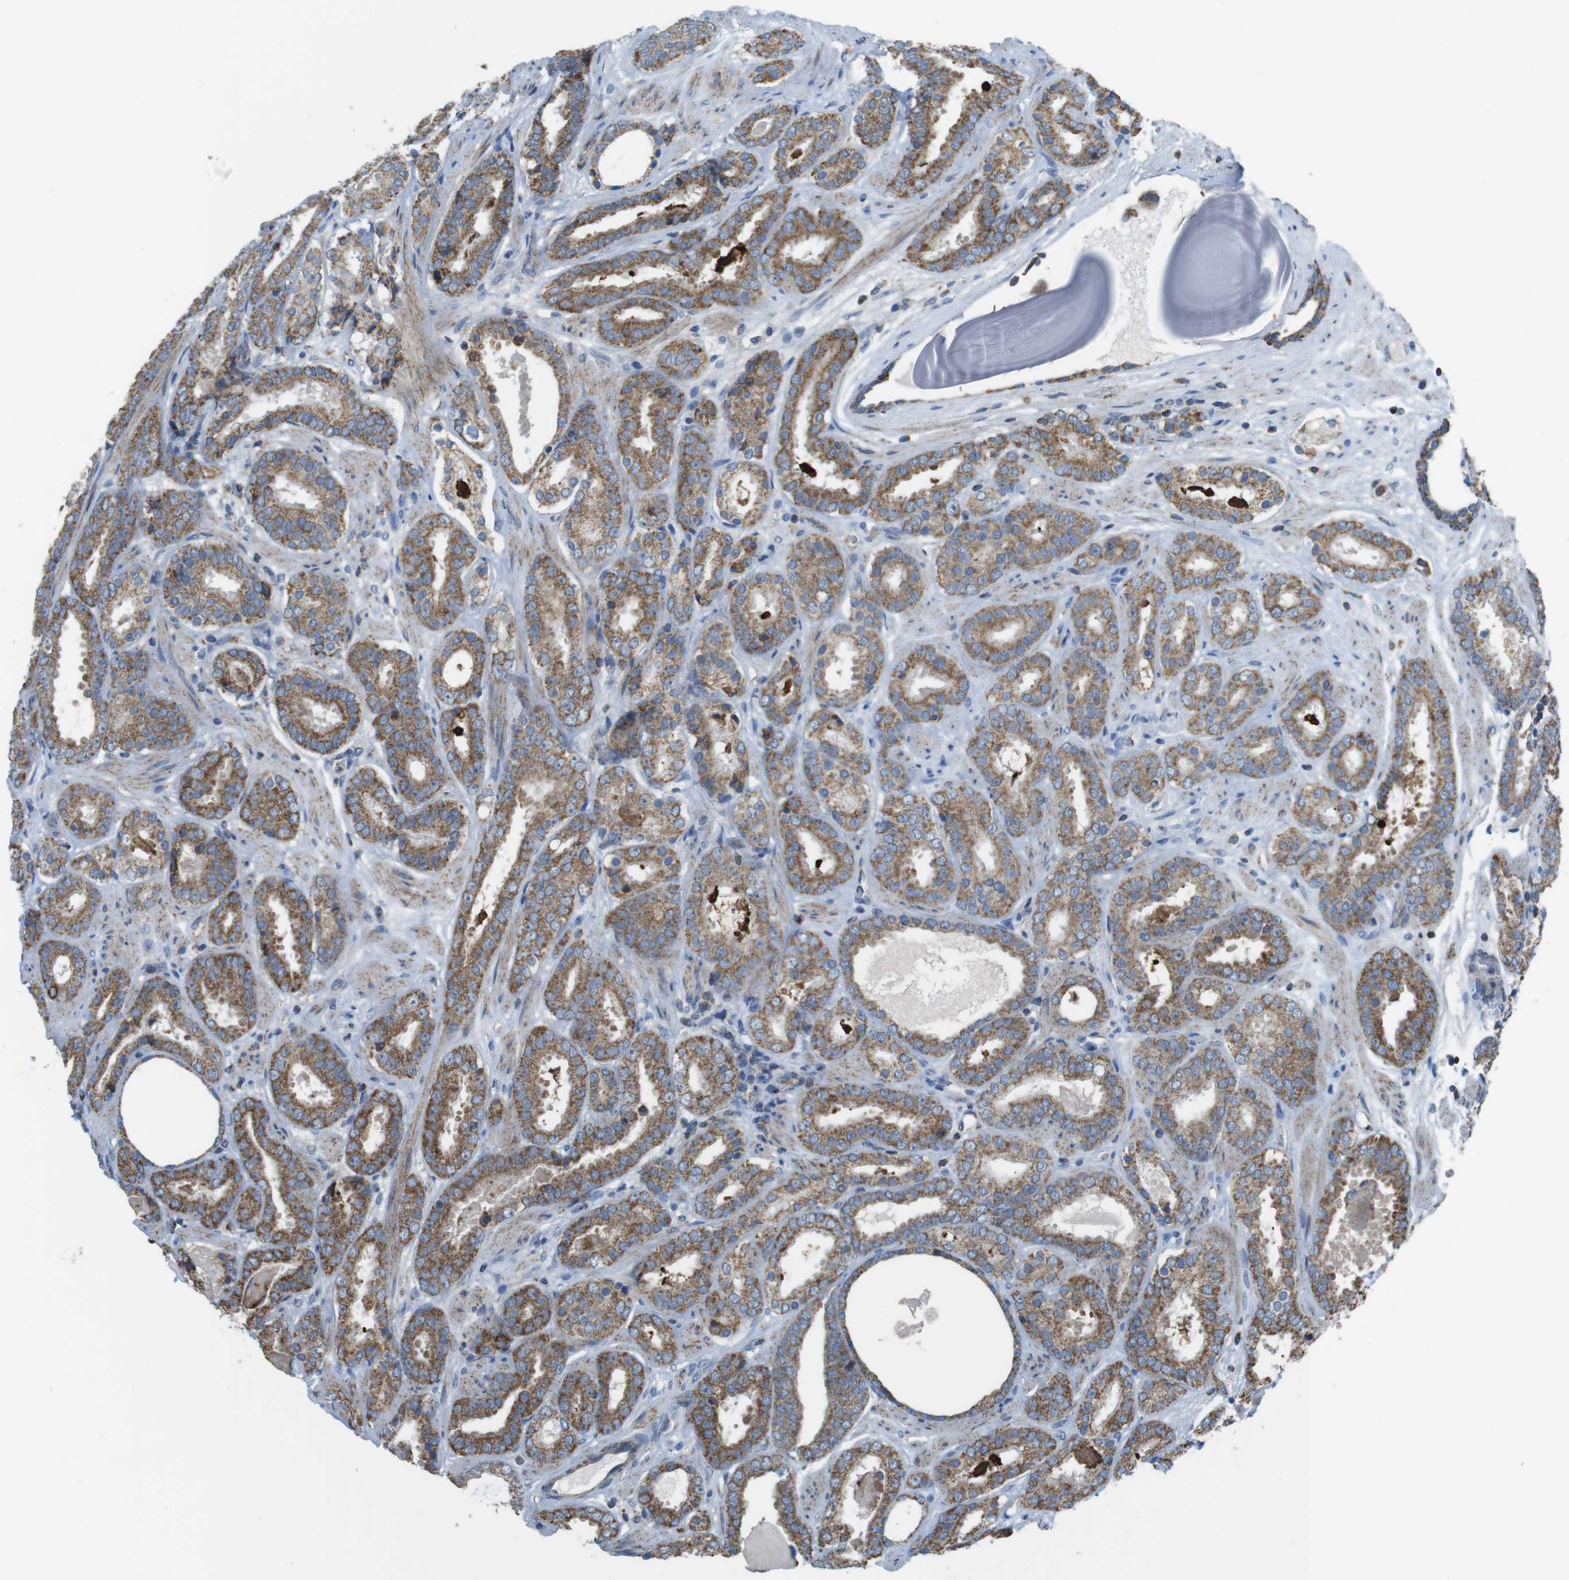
{"staining": {"intensity": "moderate", "quantity": ">75%", "location": "cytoplasmic/membranous"}, "tissue": "prostate cancer", "cell_type": "Tumor cells", "image_type": "cancer", "snomed": [{"axis": "morphology", "description": "Adenocarcinoma, Low grade"}, {"axis": "topography", "description": "Prostate"}], "caption": "Protein positivity by immunohistochemistry (IHC) reveals moderate cytoplasmic/membranous staining in approximately >75% of tumor cells in prostate adenocarcinoma (low-grade).", "gene": "GRIK2", "patient": {"sex": "male", "age": 69}}